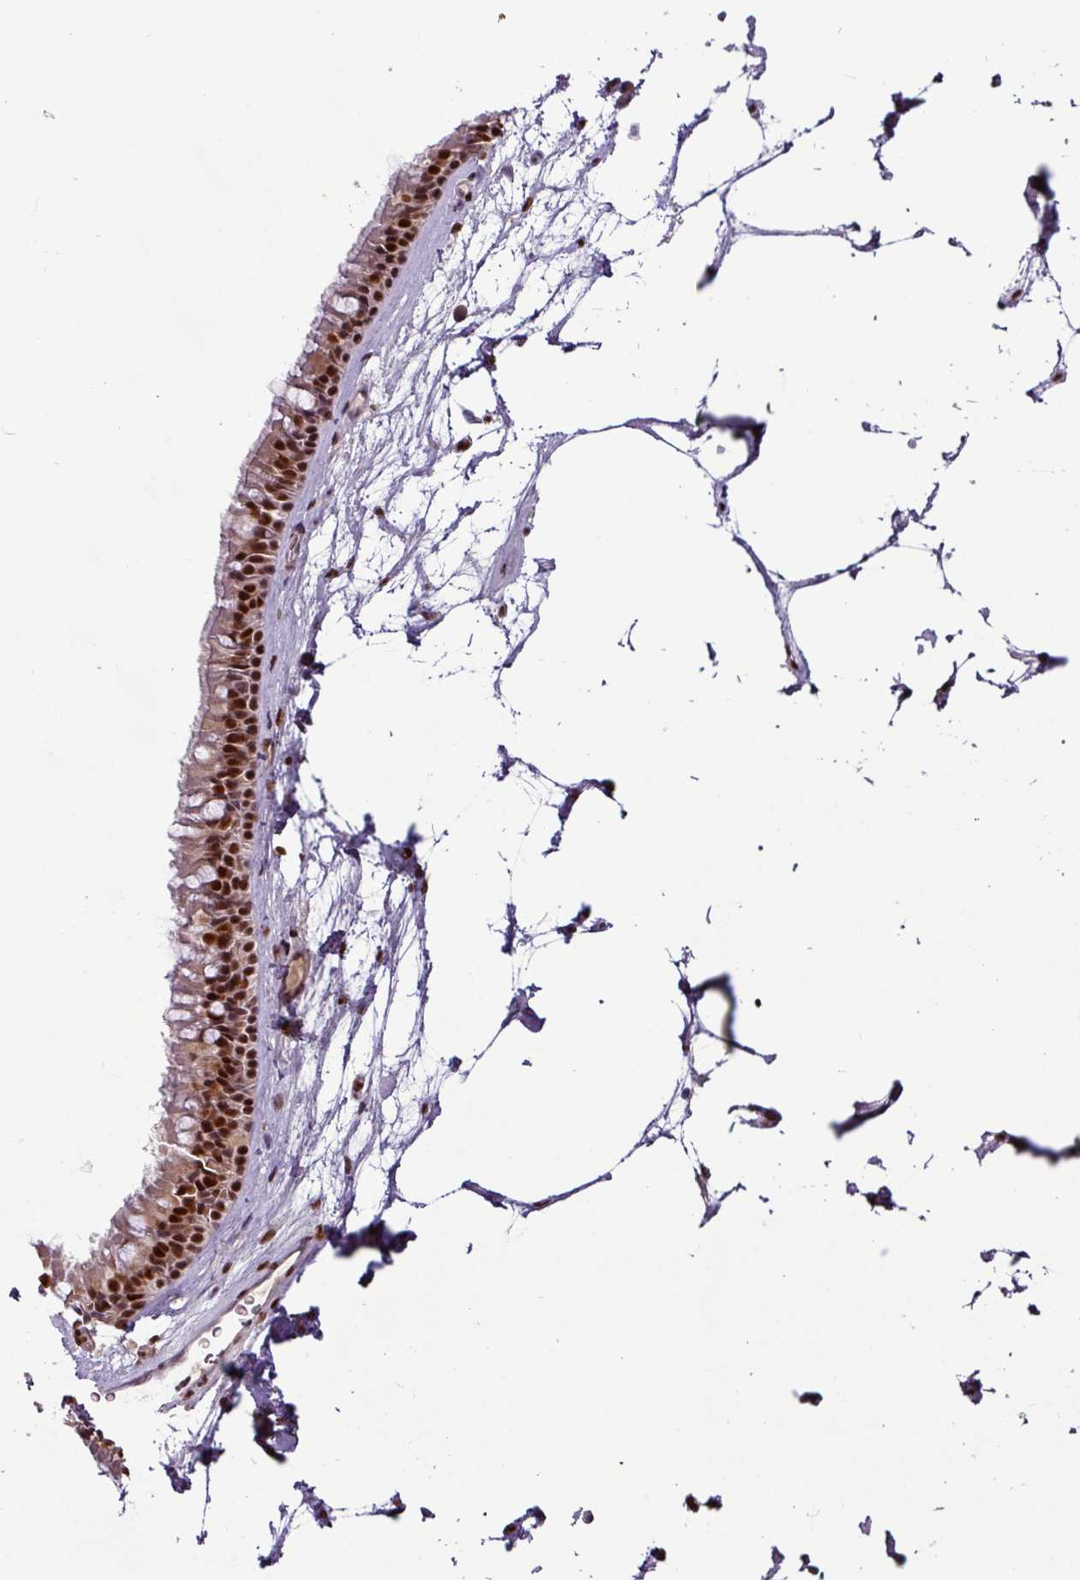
{"staining": {"intensity": "strong", "quantity": ">75%", "location": "nuclear"}, "tissue": "nasopharynx", "cell_type": "Respiratory epithelial cells", "image_type": "normal", "snomed": [{"axis": "morphology", "description": "Normal tissue, NOS"}, {"axis": "topography", "description": "Nasopharynx"}], "caption": "Immunohistochemistry (IHC) of normal nasopharynx shows high levels of strong nuclear positivity in about >75% of respiratory epithelial cells.", "gene": "IRF2BPL", "patient": {"sex": "male", "age": 64}}